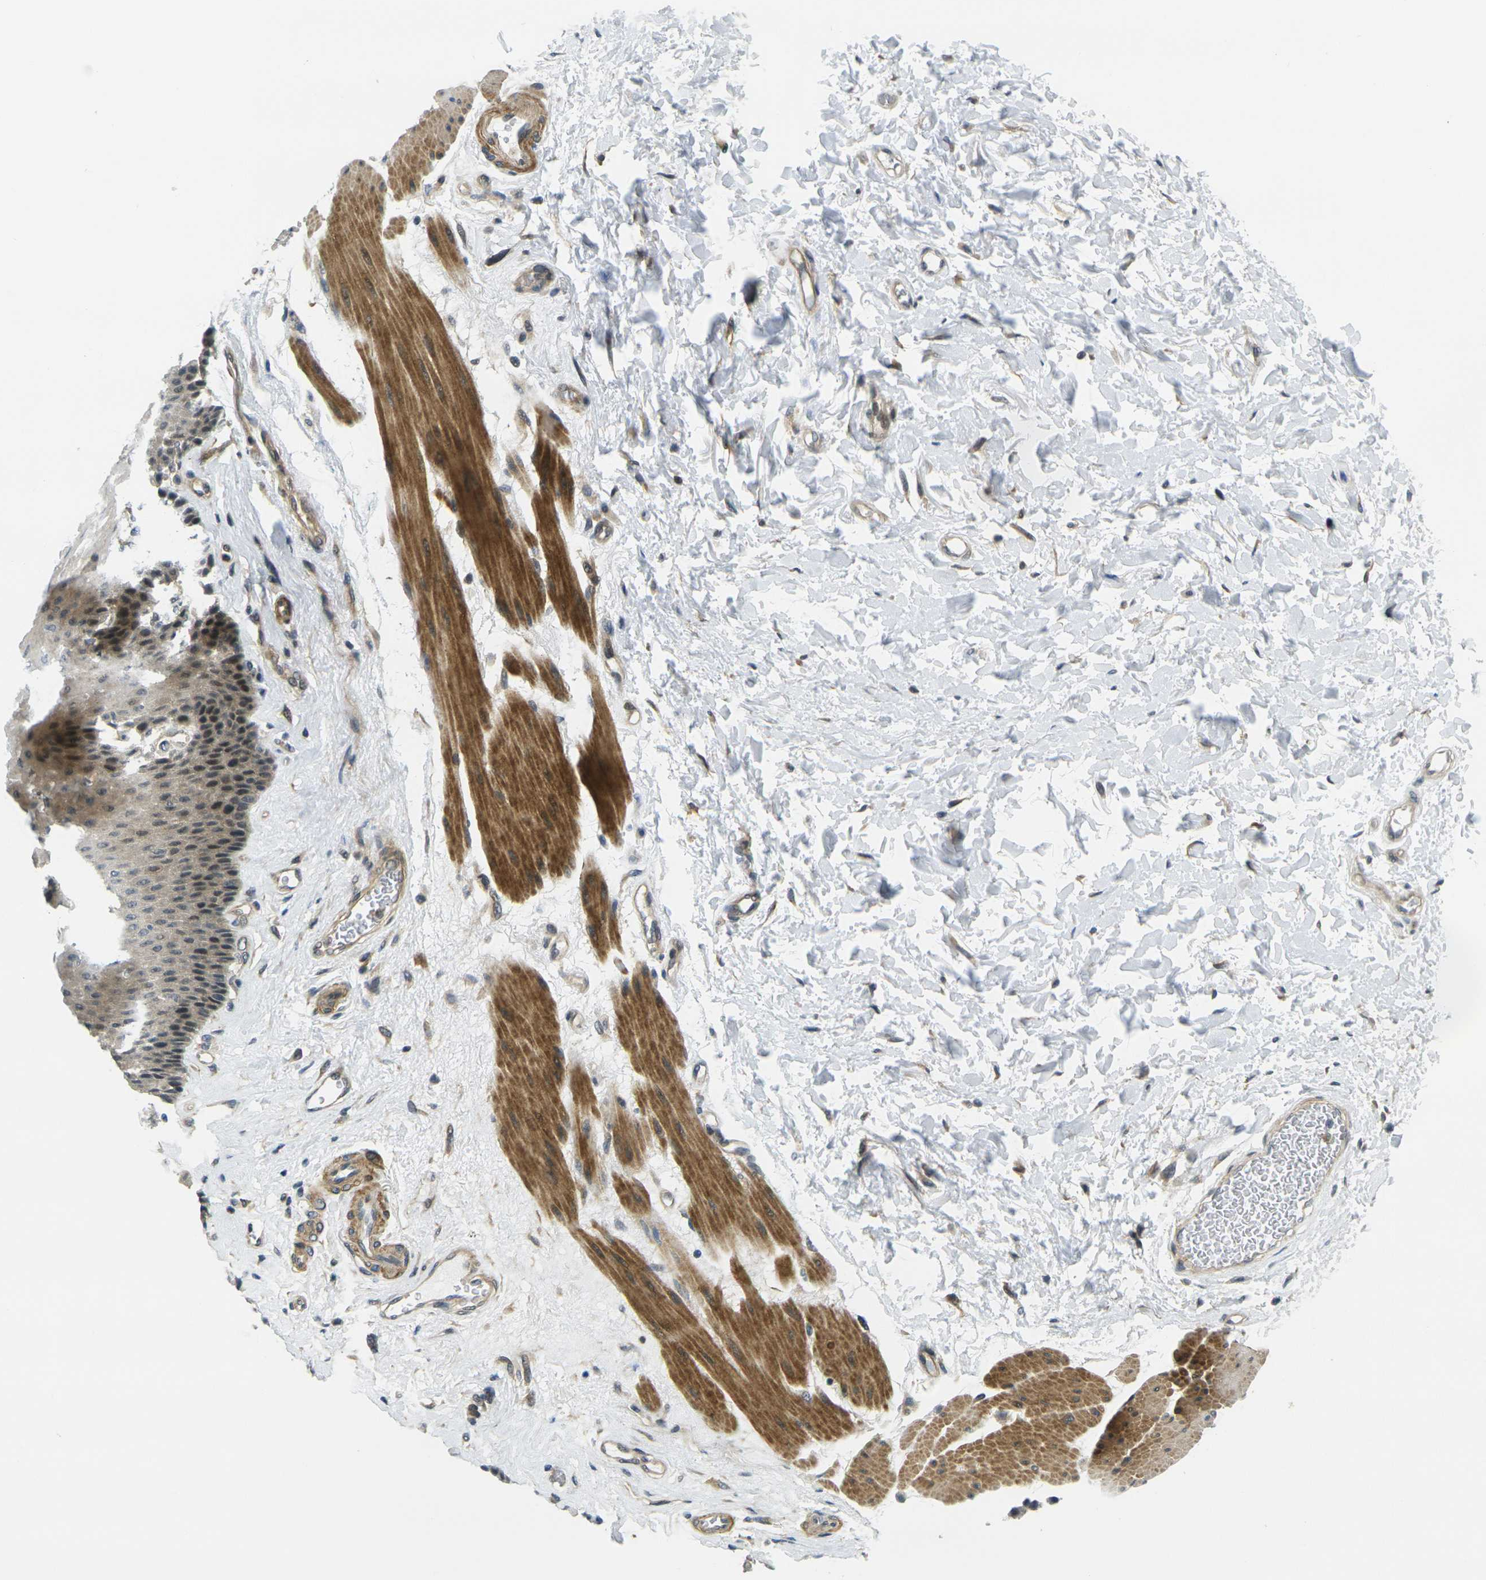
{"staining": {"intensity": "moderate", "quantity": "25%-75%", "location": "cytoplasmic/membranous,nuclear"}, "tissue": "esophagus", "cell_type": "Squamous epithelial cells", "image_type": "normal", "snomed": [{"axis": "morphology", "description": "Normal tissue, NOS"}, {"axis": "topography", "description": "Esophagus"}], "caption": "Protein analysis of benign esophagus exhibits moderate cytoplasmic/membranous,nuclear positivity in approximately 25%-75% of squamous epithelial cells.", "gene": "KCTD10", "patient": {"sex": "female", "age": 72}}